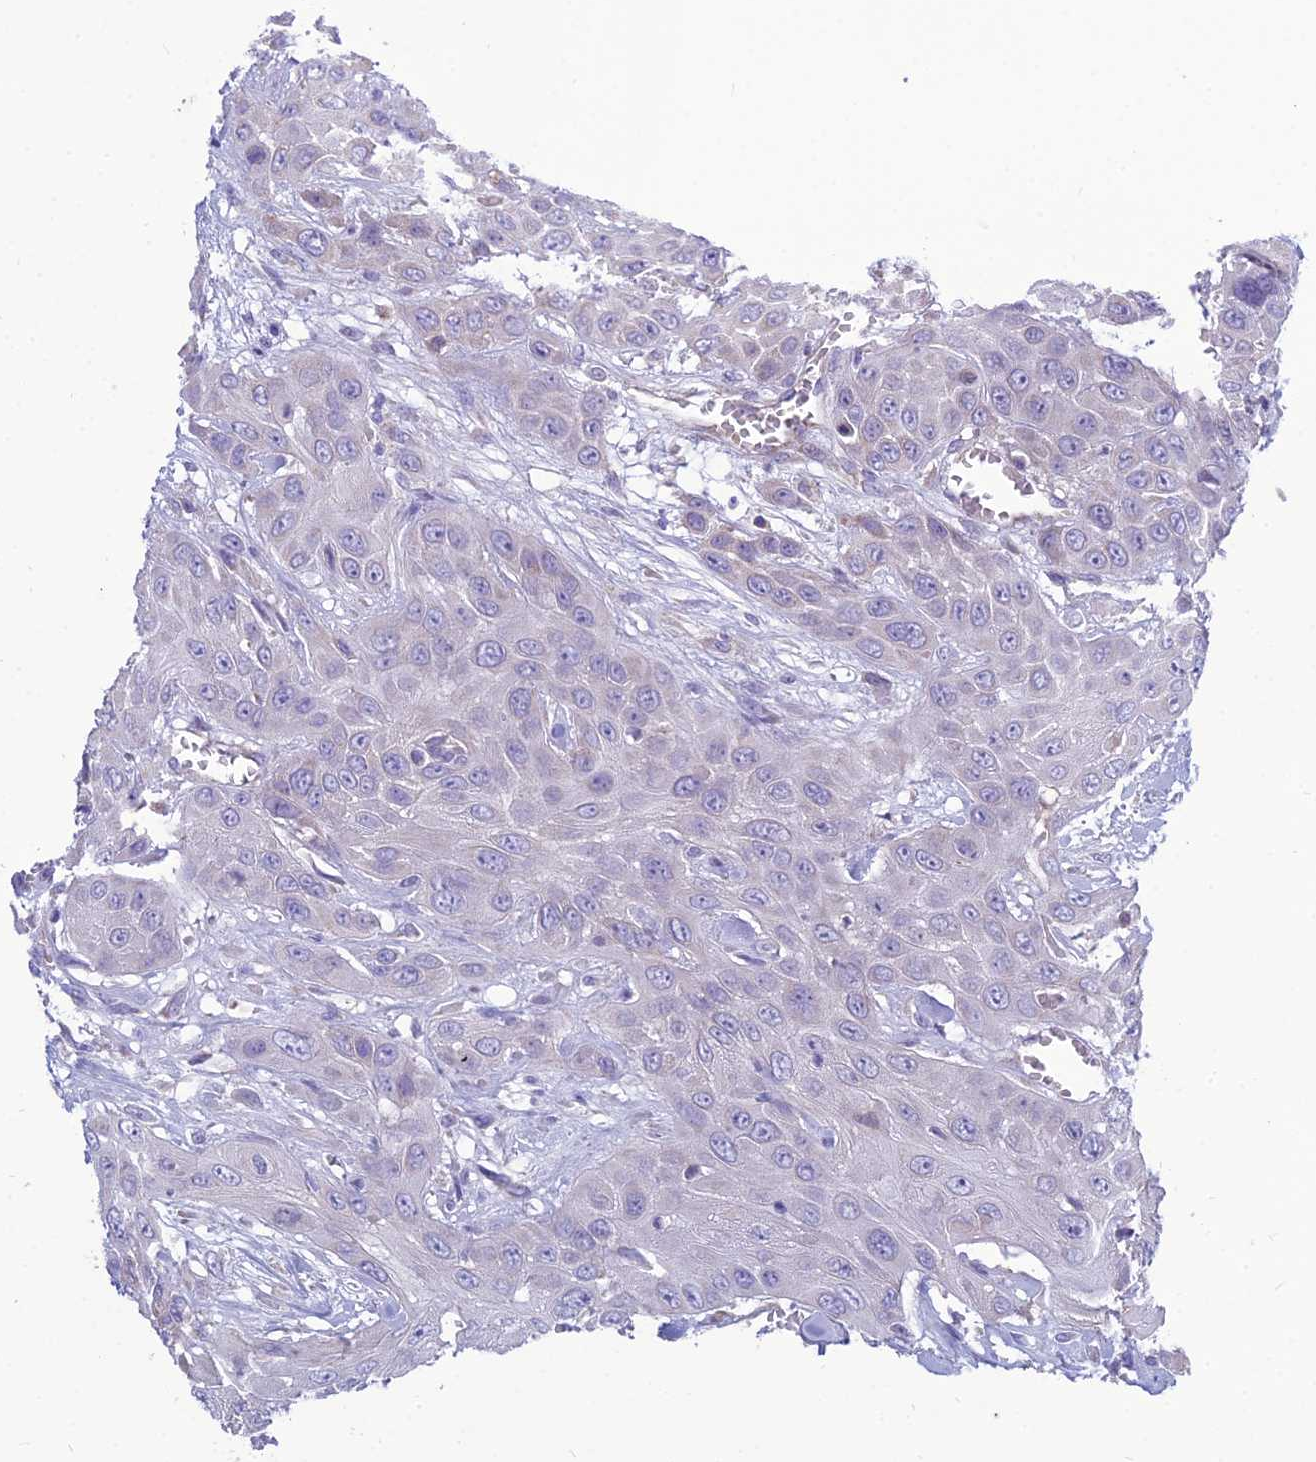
{"staining": {"intensity": "negative", "quantity": "none", "location": "none"}, "tissue": "head and neck cancer", "cell_type": "Tumor cells", "image_type": "cancer", "snomed": [{"axis": "morphology", "description": "Squamous cell carcinoma, NOS"}, {"axis": "topography", "description": "Head-Neck"}], "caption": "High magnification brightfield microscopy of head and neck cancer (squamous cell carcinoma) stained with DAB (brown) and counterstained with hematoxylin (blue): tumor cells show no significant positivity.", "gene": "BHMT2", "patient": {"sex": "male", "age": 81}}